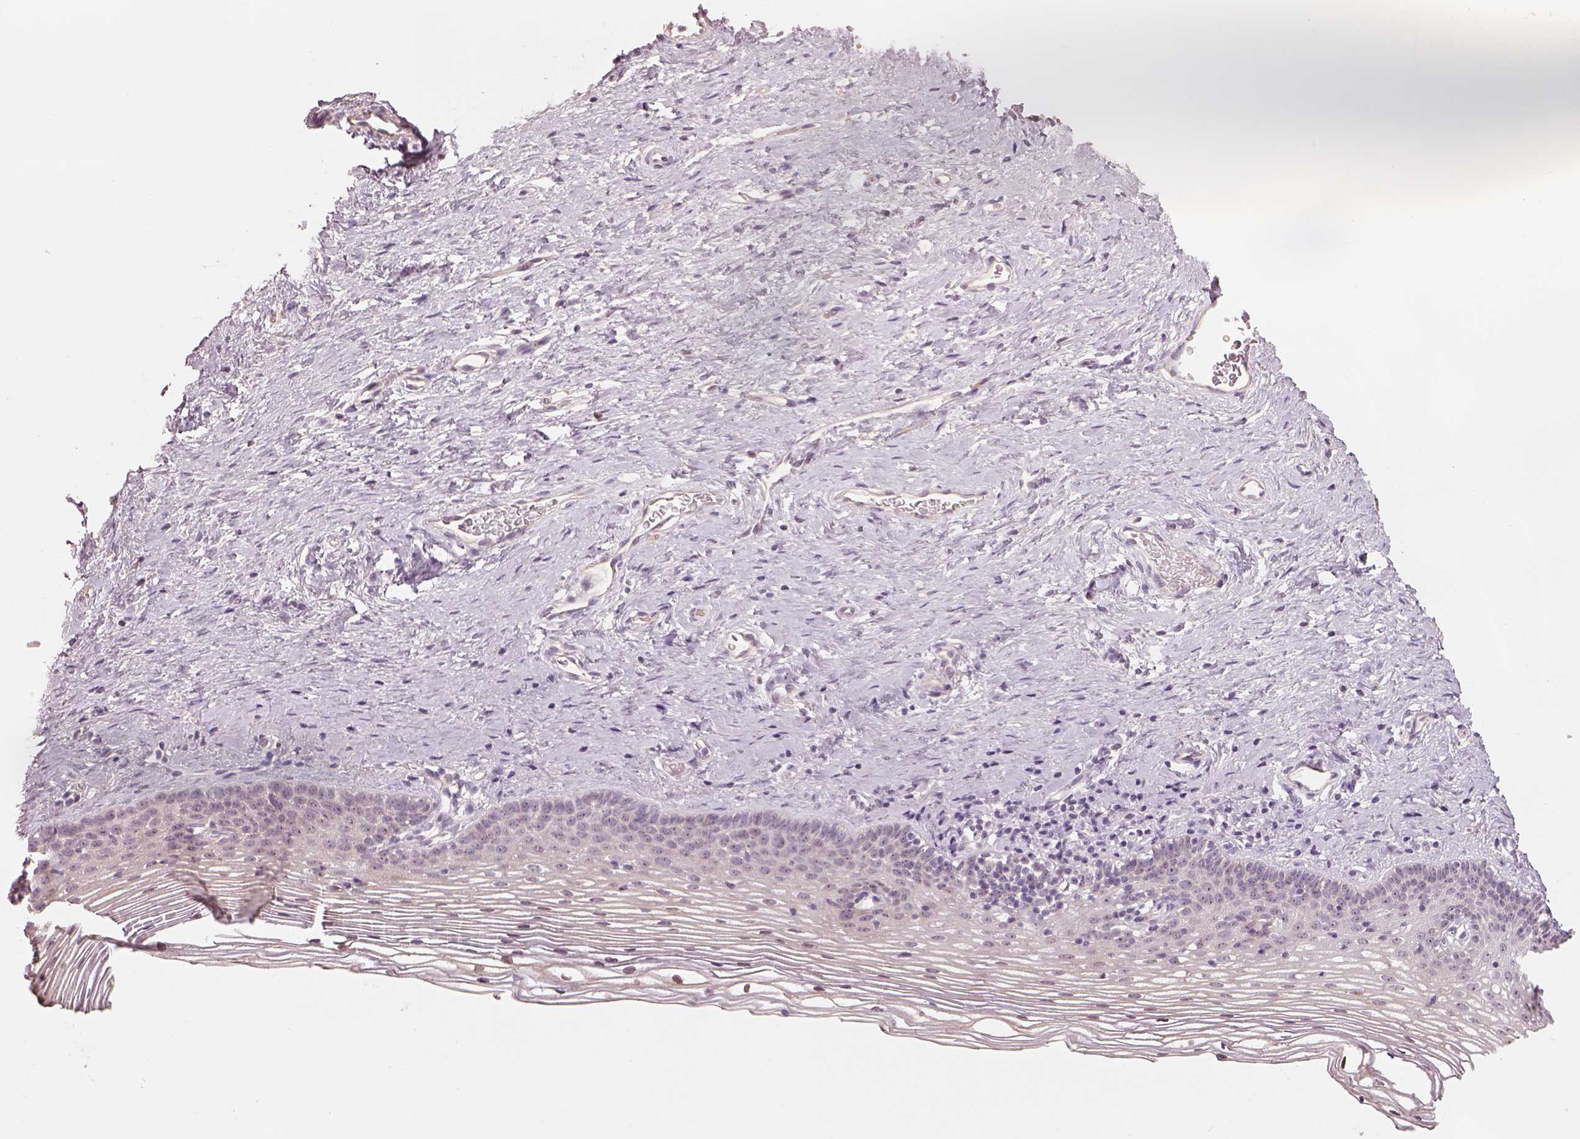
{"staining": {"intensity": "negative", "quantity": "none", "location": "none"}, "tissue": "cervix", "cell_type": "Glandular cells", "image_type": "normal", "snomed": [{"axis": "morphology", "description": "Normal tissue, NOS"}, {"axis": "topography", "description": "Cervix"}], "caption": "Micrograph shows no protein positivity in glandular cells of unremarkable cervix. The staining is performed using DAB brown chromogen with nuclei counter-stained in using hematoxylin.", "gene": "CDS1", "patient": {"sex": "female", "age": 39}}